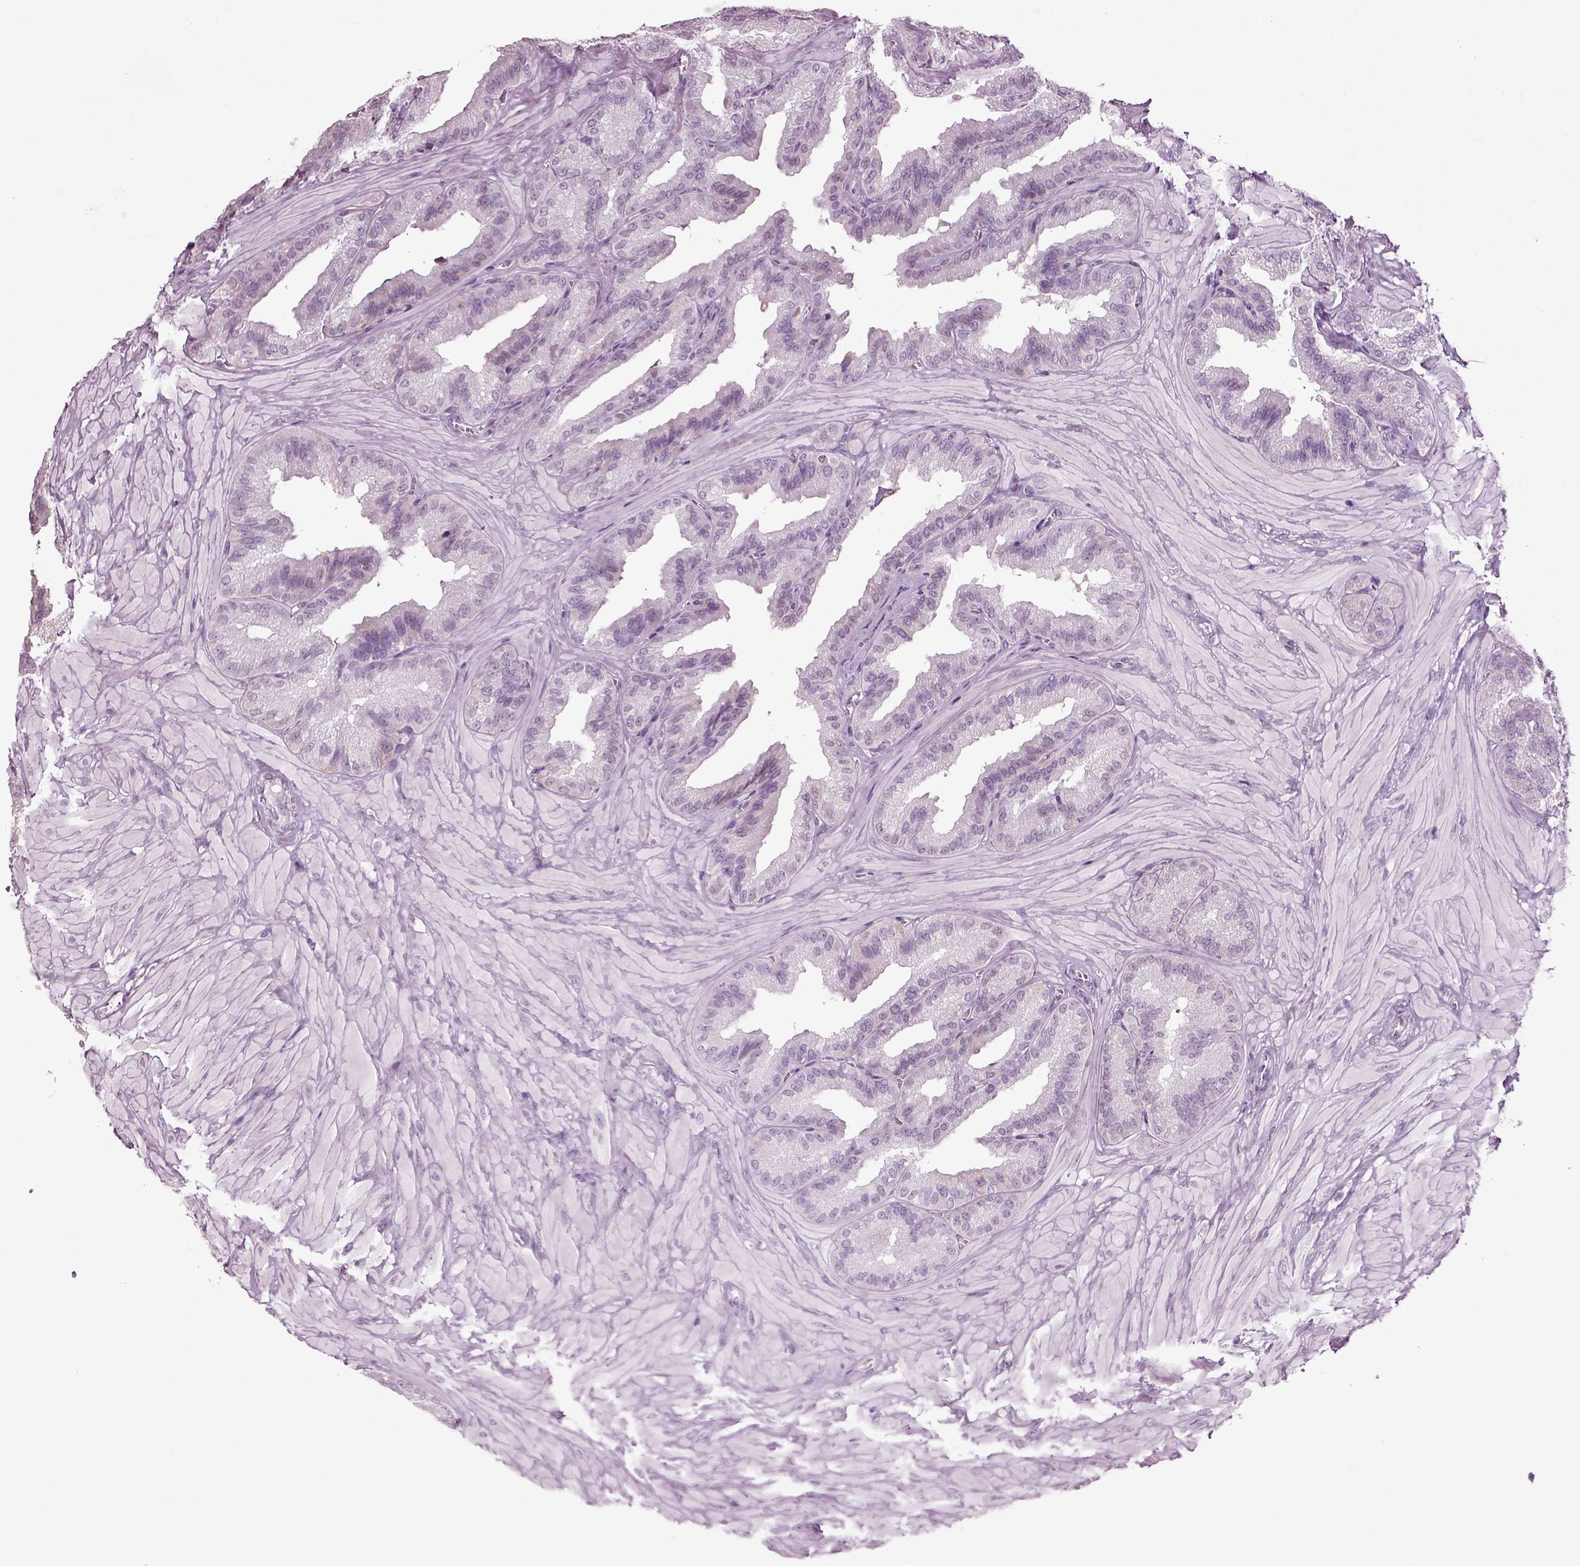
{"staining": {"intensity": "negative", "quantity": "none", "location": "none"}, "tissue": "seminal vesicle", "cell_type": "Glandular cells", "image_type": "normal", "snomed": [{"axis": "morphology", "description": "Normal tissue, NOS"}, {"axis": "topography", "description": "Seminal veicle"}], "caption": "Immunohistochemistry (IHC) photomicrograph of unremarkable seminal vesicle stained for a protein (brown), which reveals no positivity in glandular cells.", "gene": "SLC26A8", "patient": {"sex": "male", "age": 37}}